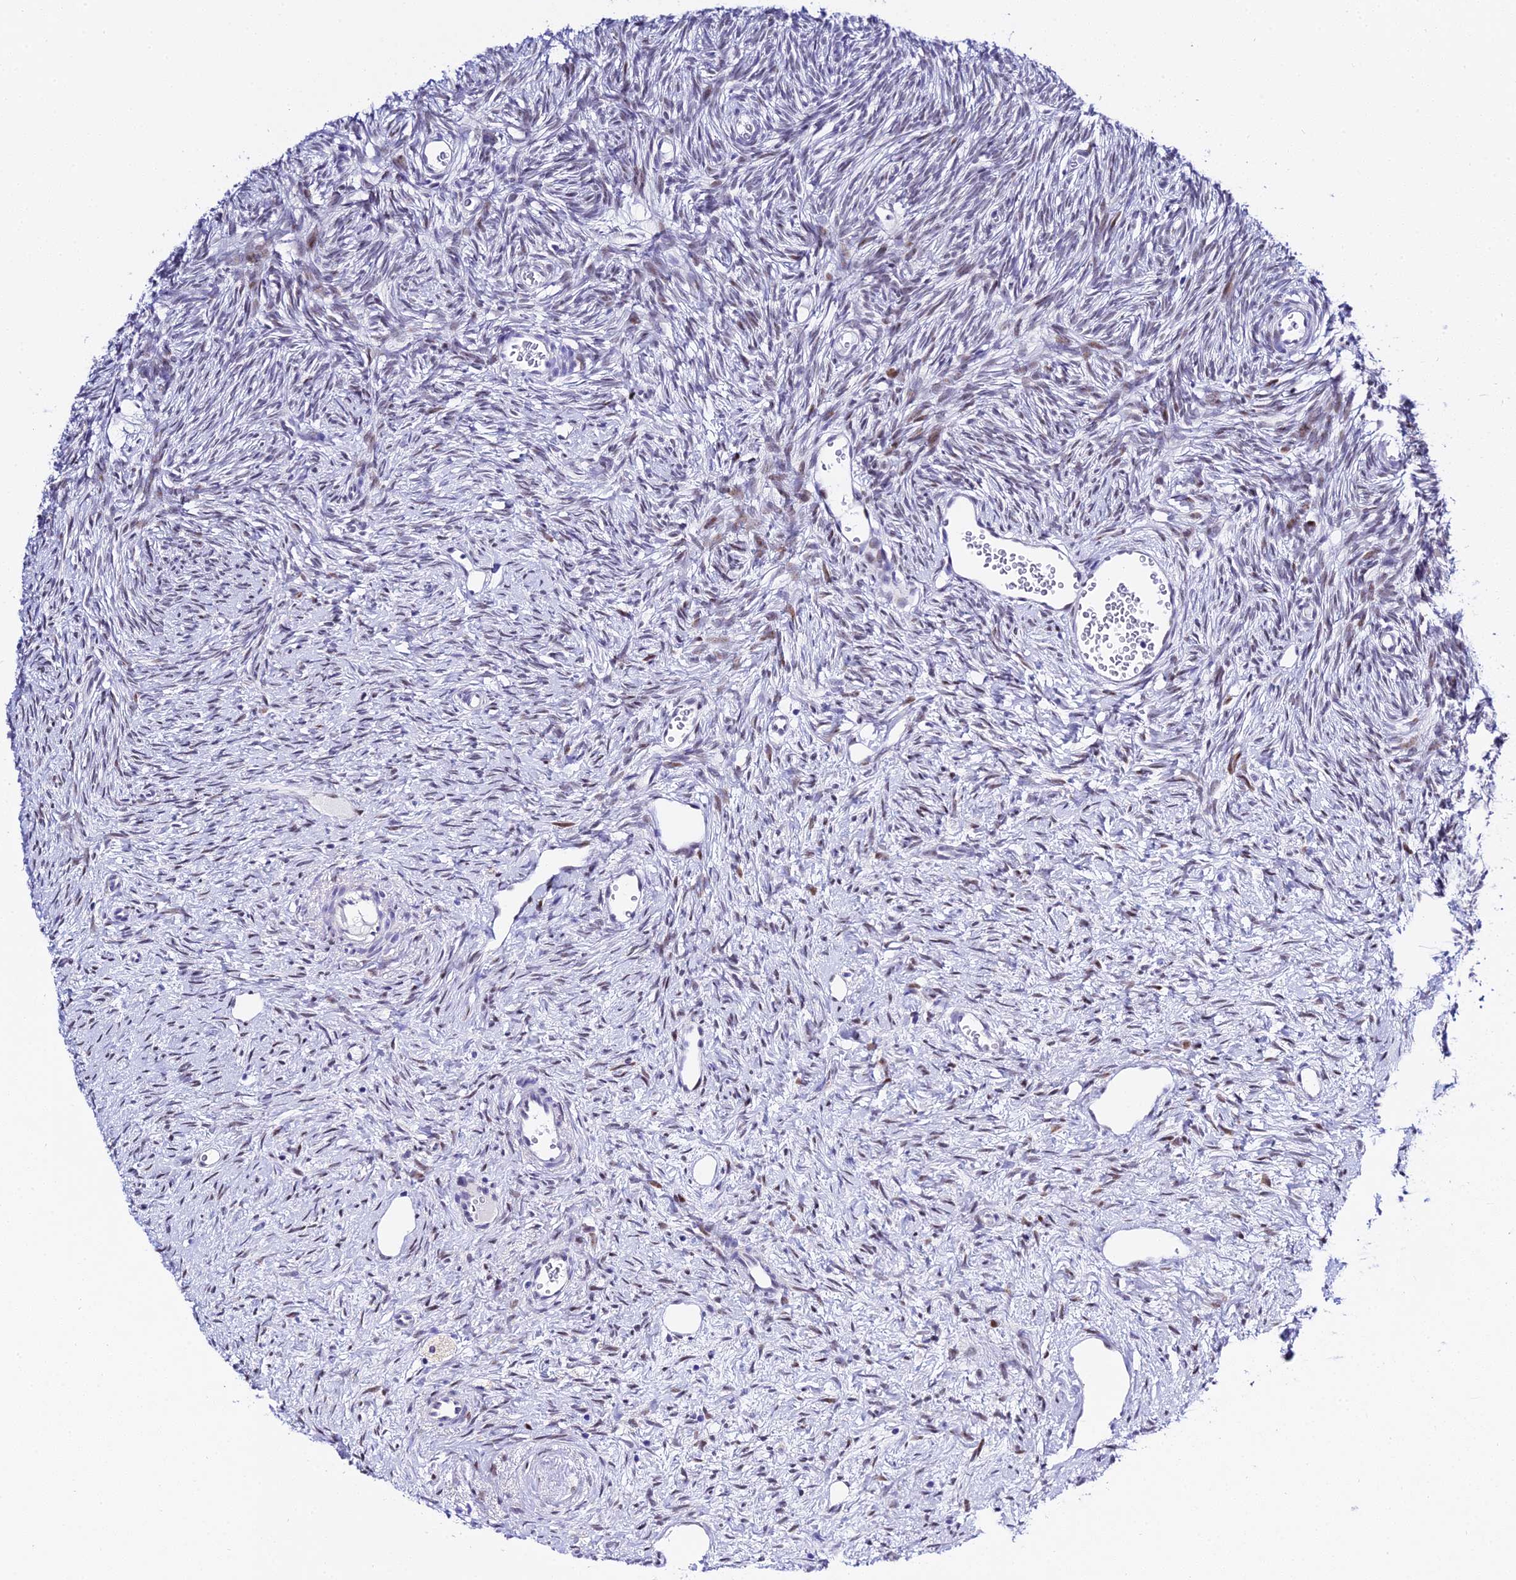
{"staining": {"intensity": "weak", "quantity": ">75%", "location": "cytoplasmic/membranous,nuclear"}, "tissue": "ovary", "cell_type": "Follicle cells", "image_type": "normal", "snomed": [{"axis": "morphology", "description": "Normal tissue, NOS"}, {"axis": "topography", "description": "Ovary"}], "caption": "Ovary stained with IHC demonstrates weak cytoplasmic/membranous,nuclear expression in approximately >75% of follicle cells.", "gene": "POFUT2", "patient": {"sex": "female", "age": 51}}